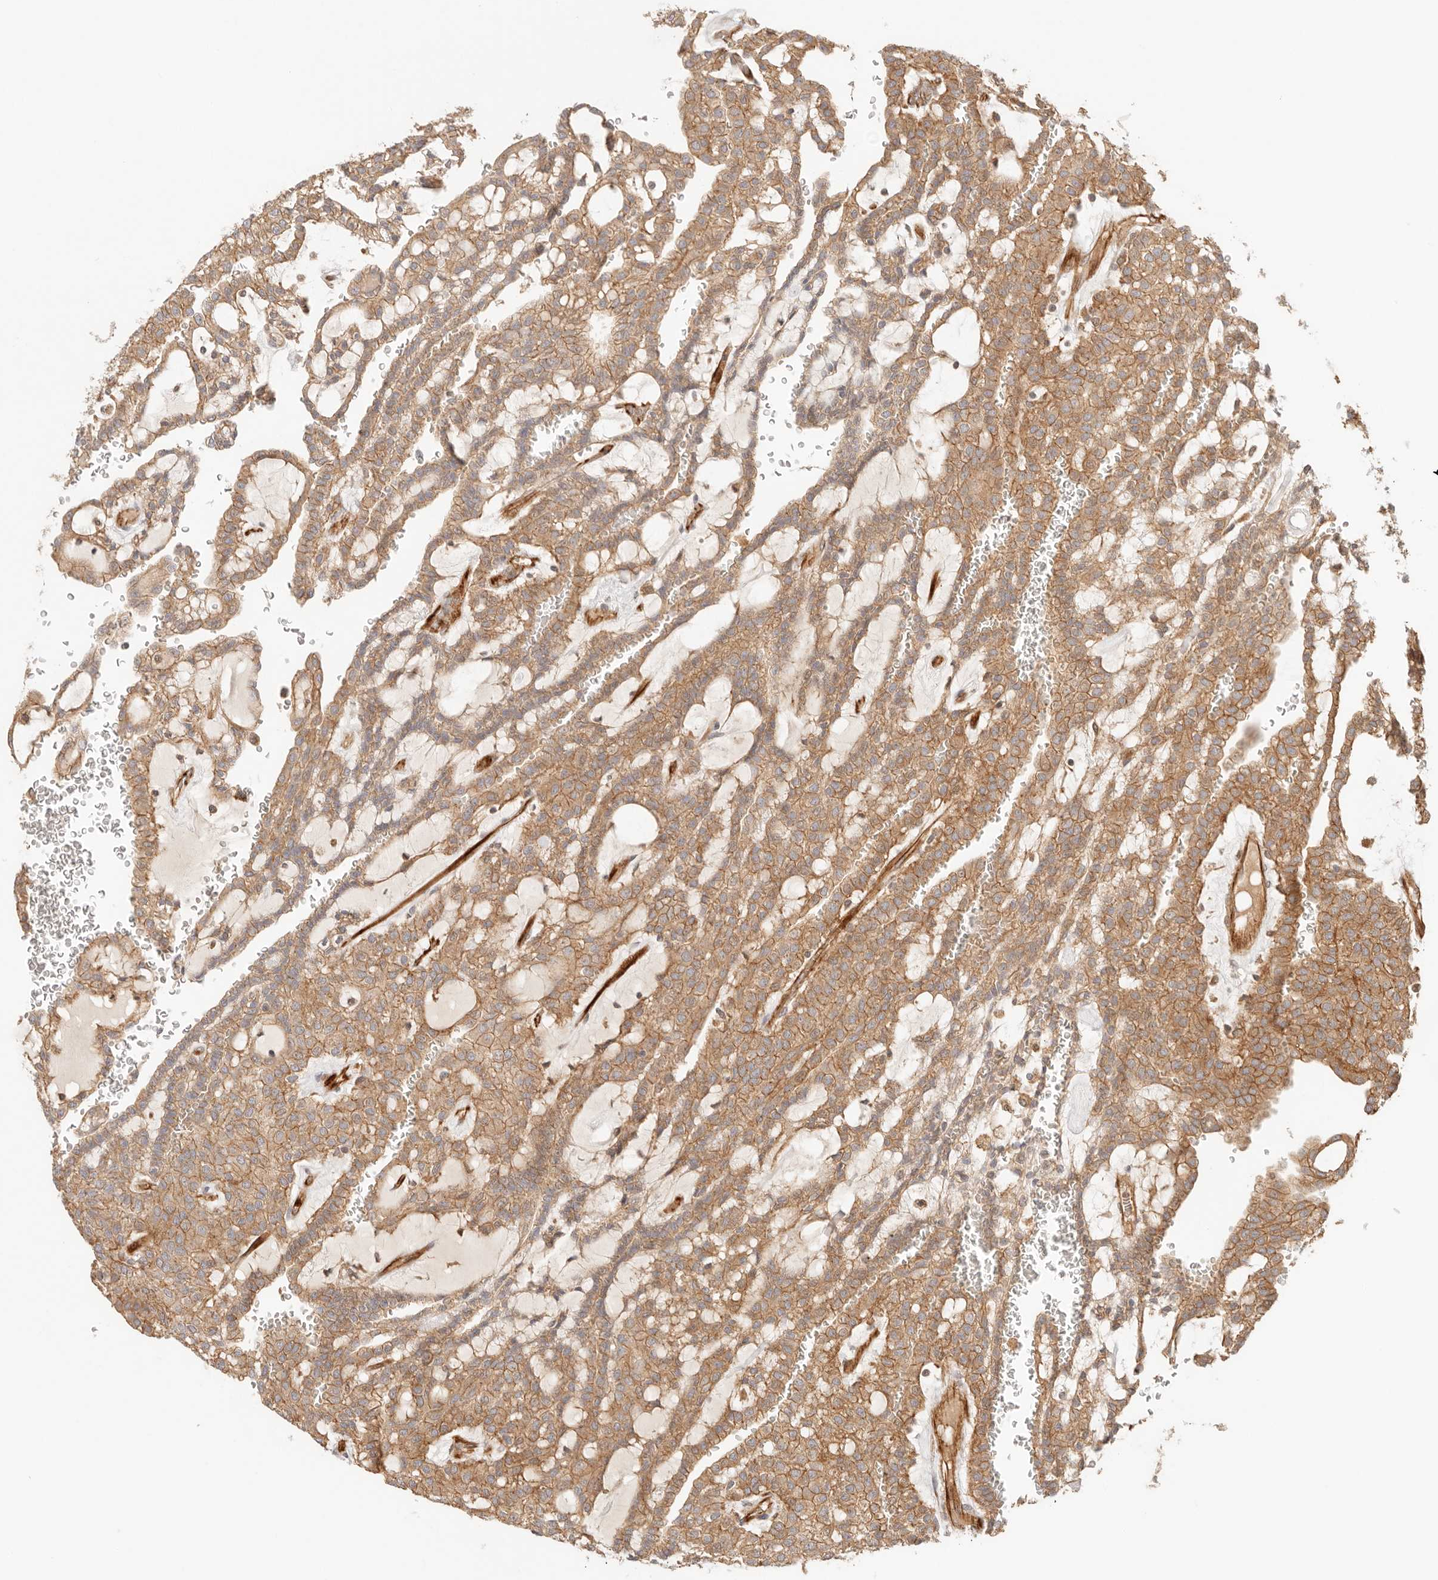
{"staining": {"intensity": "moderate", "quantity": ">75%", "location": "cytoplasmic/membranous"}, "tissue": "renal cancer", "cell_type": "Tumor cells", "image_type": "cancer", "snomed": [{"axis": "morphology", "description": "Adenocarcinoma, NOS"}, {"axis": "topography", "description": "Kidney"}], "caption": "IHC photomicrograph of renal cancer (adenocarcinoma) stained for a protein (brown), which shows medium levels of moderate cytoplasmic/membranous expression in approximately >75% of tumor cells.", "gene": "IL1R2", "patient": {"sex": "male", "age": 63}}